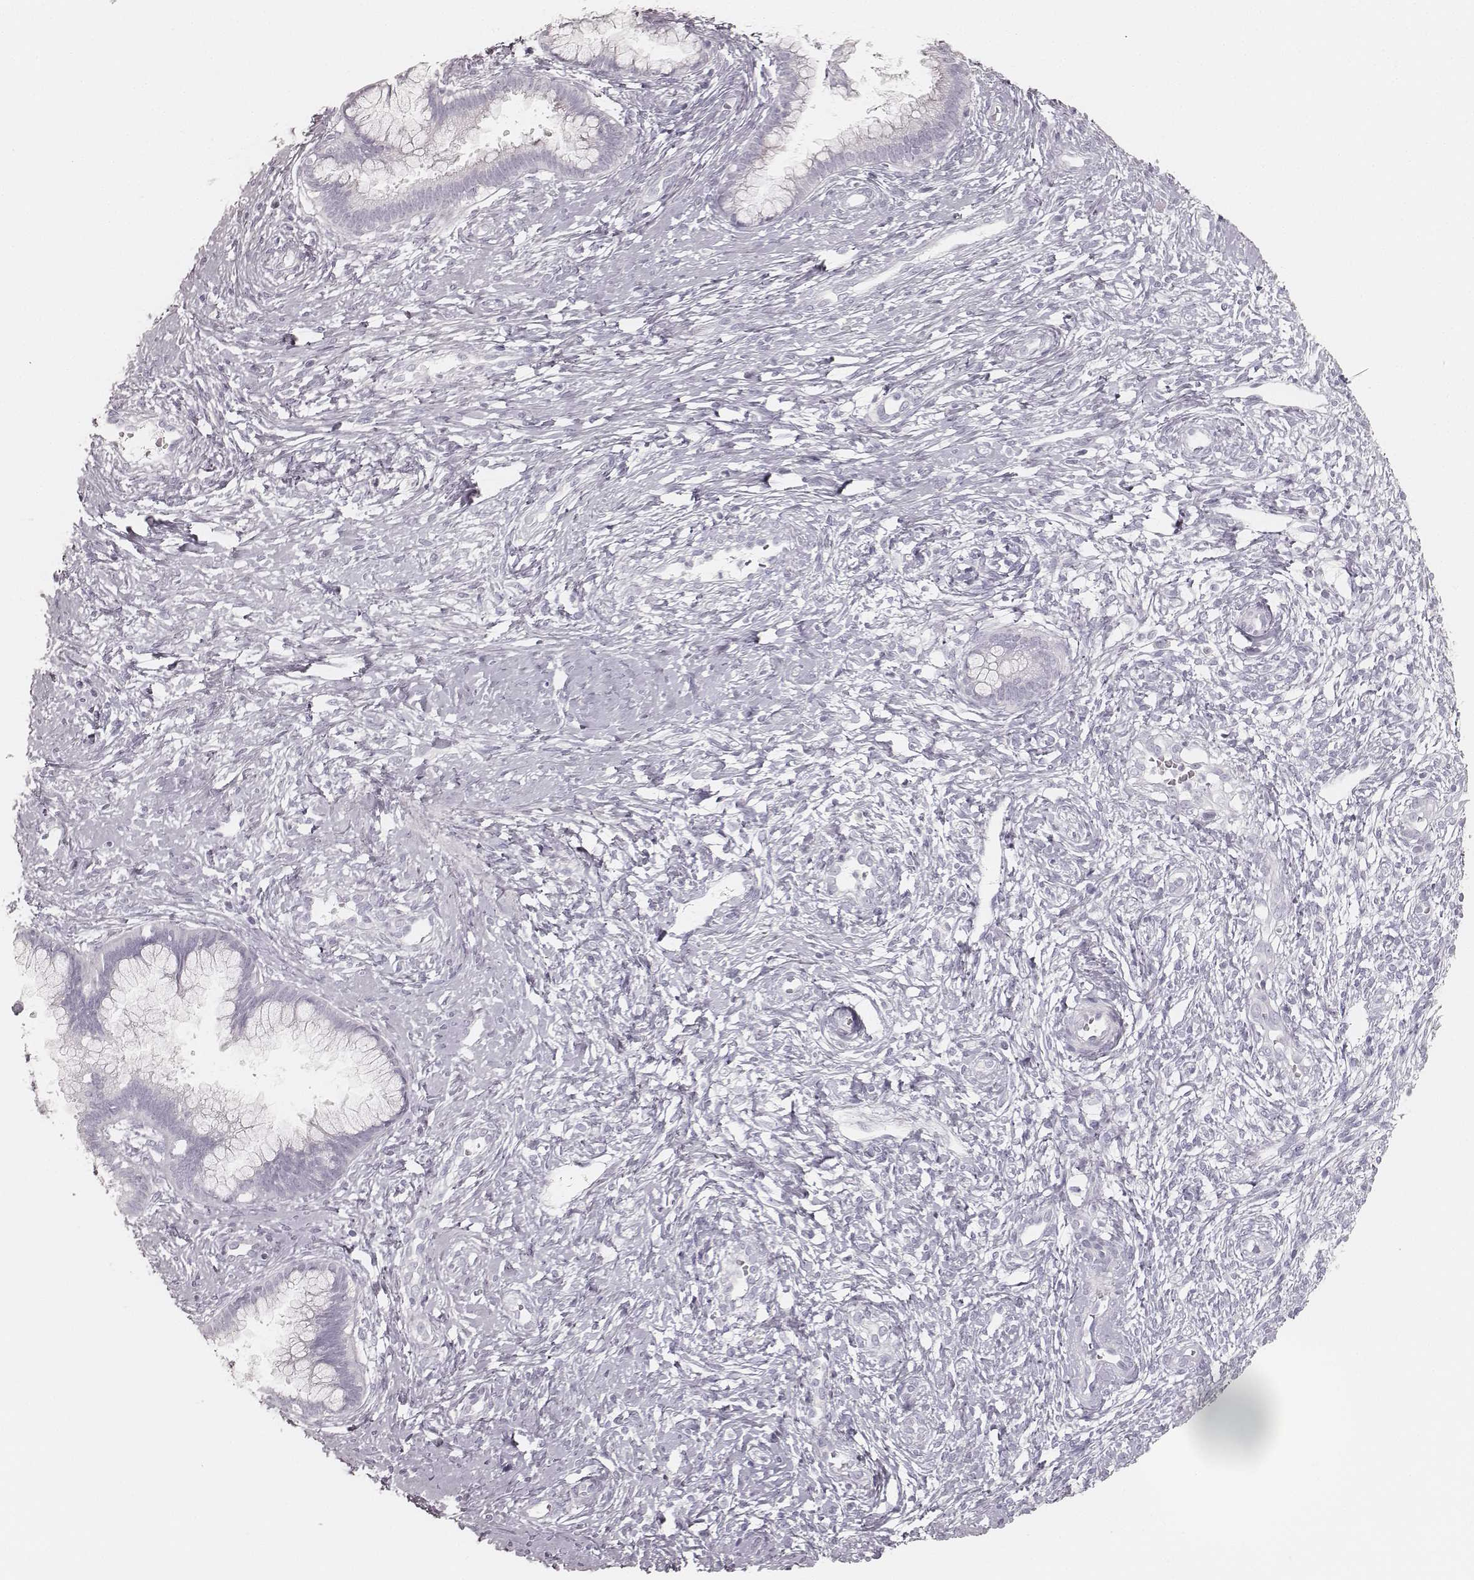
{"staining": {"intensity": "negative", "quantity": "none", "location": "none"}, "tissue": "cervical cancer", "cell_type": "Tumor cells", "image_type": "cancer", "snomed": [{"axis": "morphology", "description": "Squamous cell carcinoma, NOS"}, {"axis": "topography", "description": "Cervix"}], "caption": "IHC photomicrograph of neoplastic tissue: human squamous cell carcinoma (cervical) stained with DAB demonstrates no significant protein staining in tumor cells. The staining is performed using DAB brown chromogen with nuclei counter-stained in using hematoxylin.", "gene": "KRT34", "patient": {"sex": "female", "age": 32}}